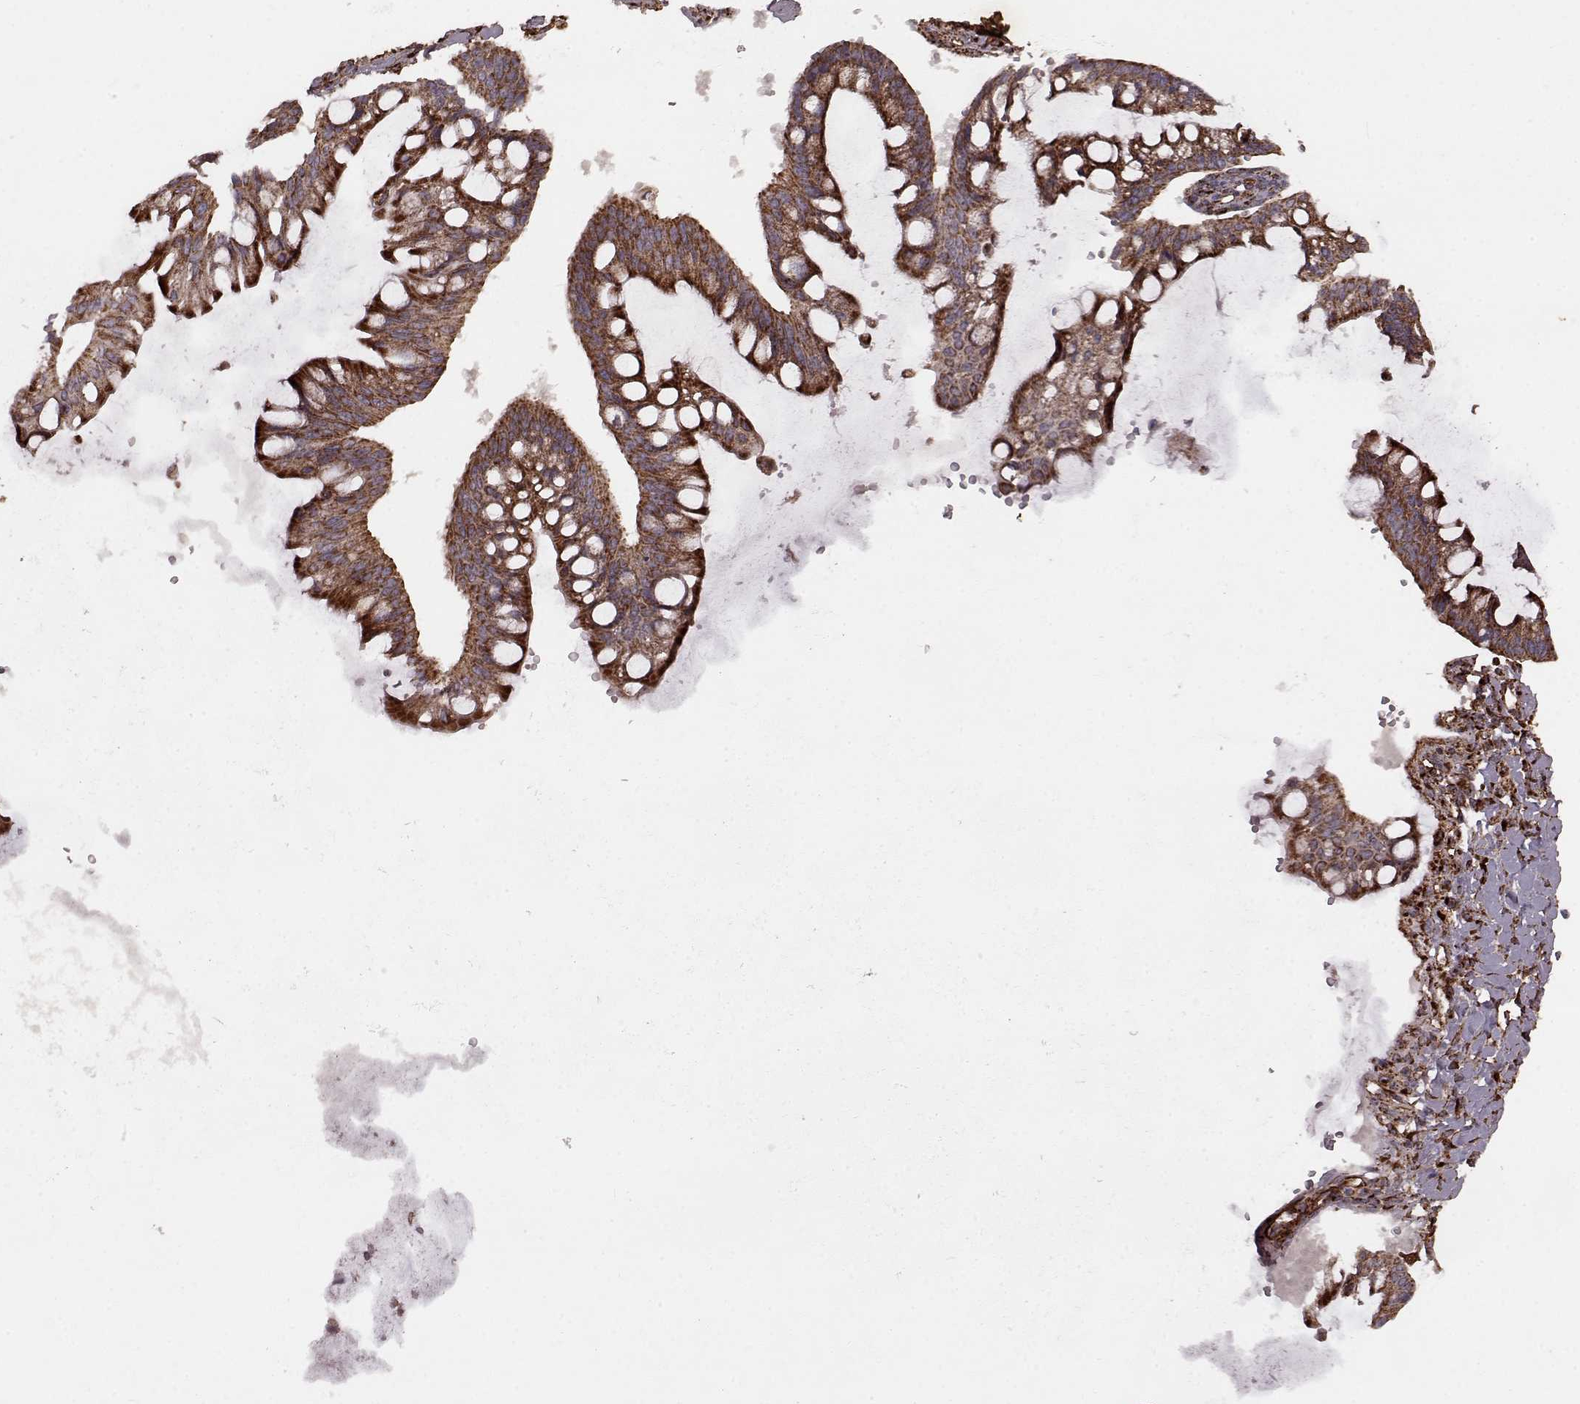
{"staining": {"intensity": "strong", "quantity": "25%-75%", "location": "cytoplasmic/membranous"}, "tissue": "ovarian cancer", "cell_type": "Tumor cells", "image_type": "cancer", "snomed": [{"axis": "morphology", "description": "Cystadenocarcinoma, mucinous, NOS"}, {"axis": "topography", "description": "Ovary"}], "caption": "Tumor cells exhibit high levels of strong cytoplasmic/membranous staining in about 25%-75% of cells in human ovarian mucinous cystadenocarcinoma. (Brightfield microscopy of DAB IHC at high magnification).", "gene": "FXN", "patient": {"sex": "female", "age": 73}}